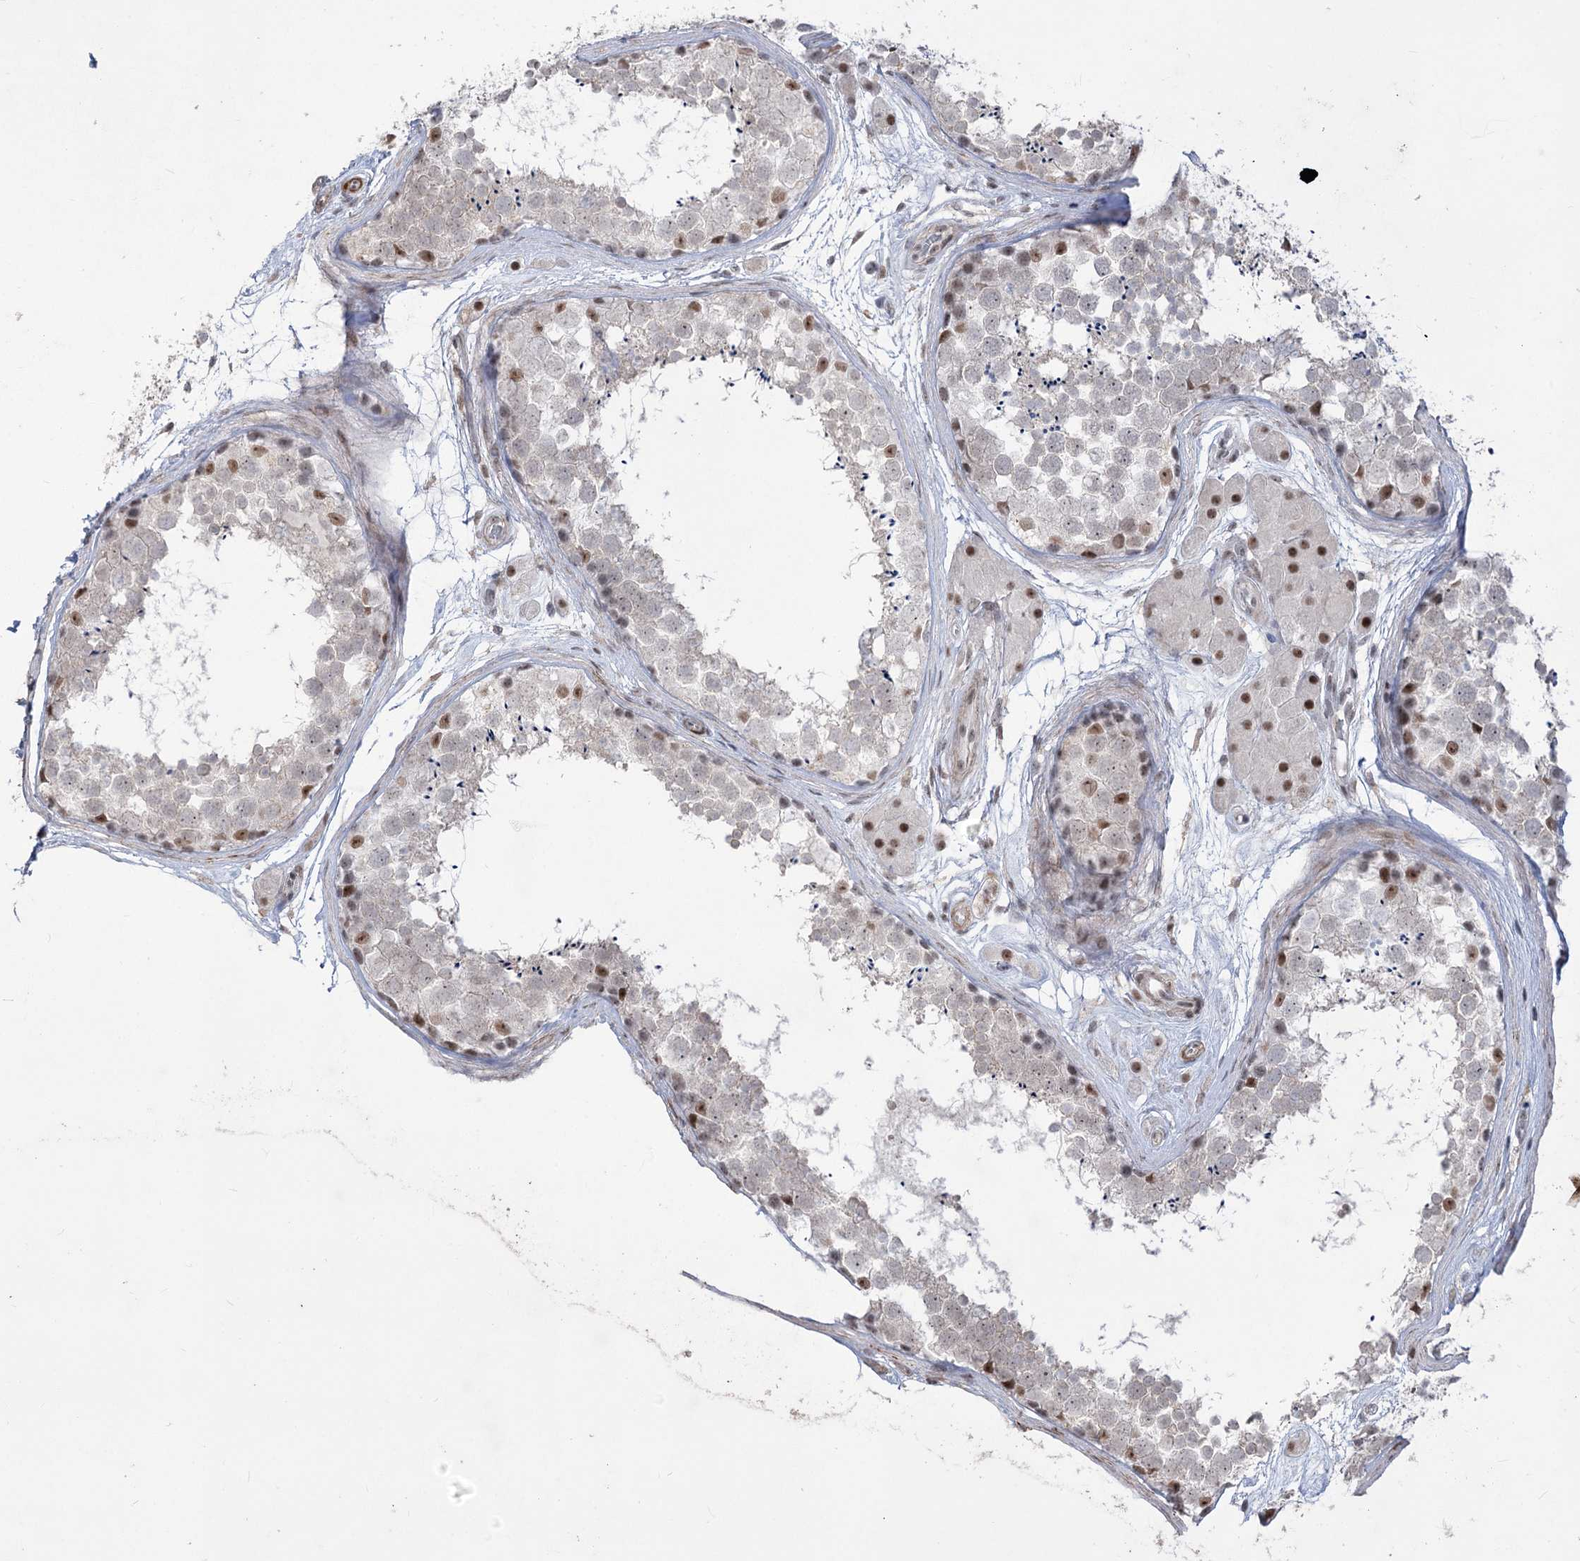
{"staining": {"intensity": "moderate", "quantity": "<25%", "location": "nuclear"}, "tissue": "testis", "cell_type": "Cells in seminiferous ducts", "image_type": "normal", "snomed": [{"axis": "morphology", "description": "Normal tissue, NOS"}, {"axis": "topography", "description": "Testis"}], "caption": "Cells in seminiferous ducts demonstrate moderate nuclear expression in about <25% of cells in benign testis.", "gene": "ZSCAN23", "patient": {"sex": "male", "age": 56}}